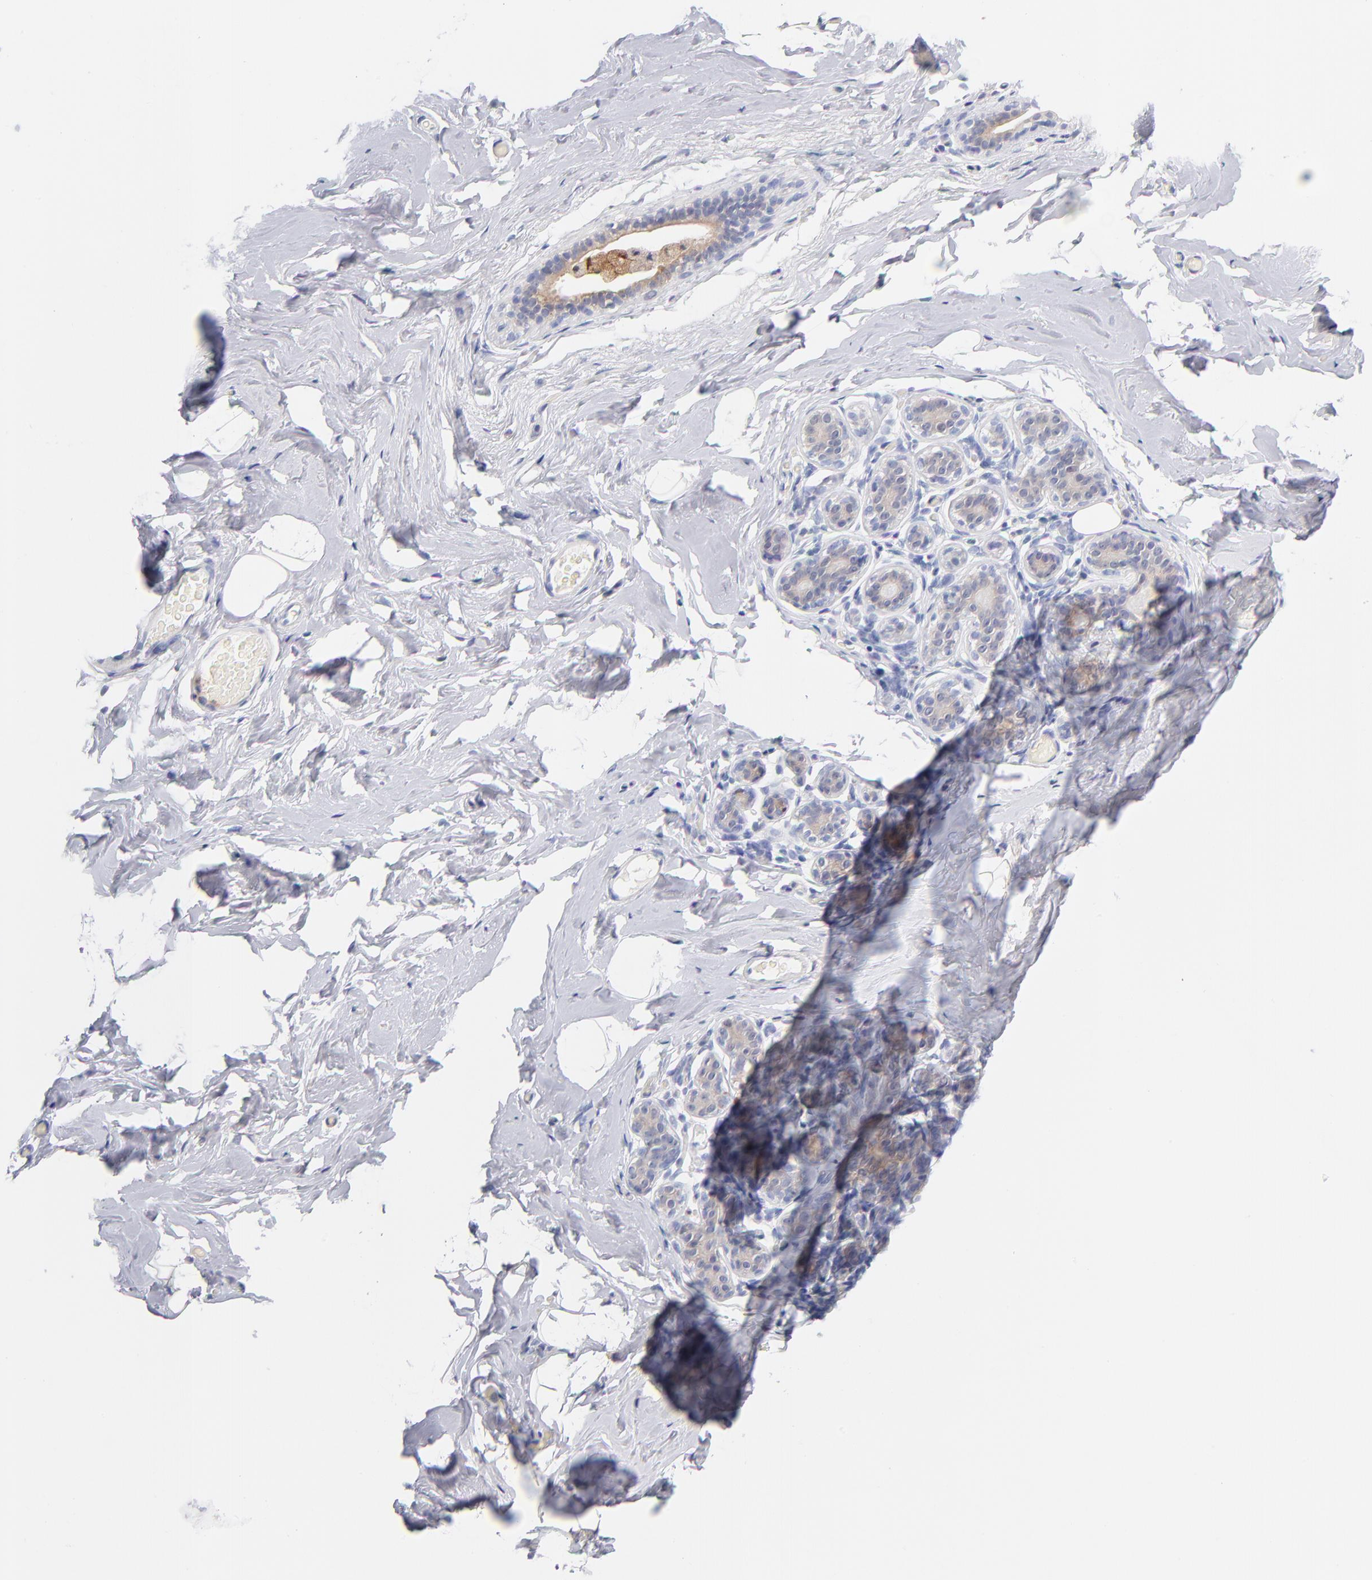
{"staining": {"intensity": "negative", "quantity": "none", "location": "none"}, "tissue": "breast", "cell_type": "Adipocytes", "image_type": "normal", "snomed": [{"axis": "morphology", "description": "Normal tissue, NOS"}, {"axis": "topography", "description": "Breast"}, {"axis": "topography", "description": "Soft tissue"}], "caption": "Adipocytes show no significant protein expression in benign breast. The staining is performed using DAB (3,3'-diaminobenzidine) brown chromogen with nuclei counter-stained in using hematoxylin.", "gene": "BID", "patient": {"sex": "female", "age": 75}}